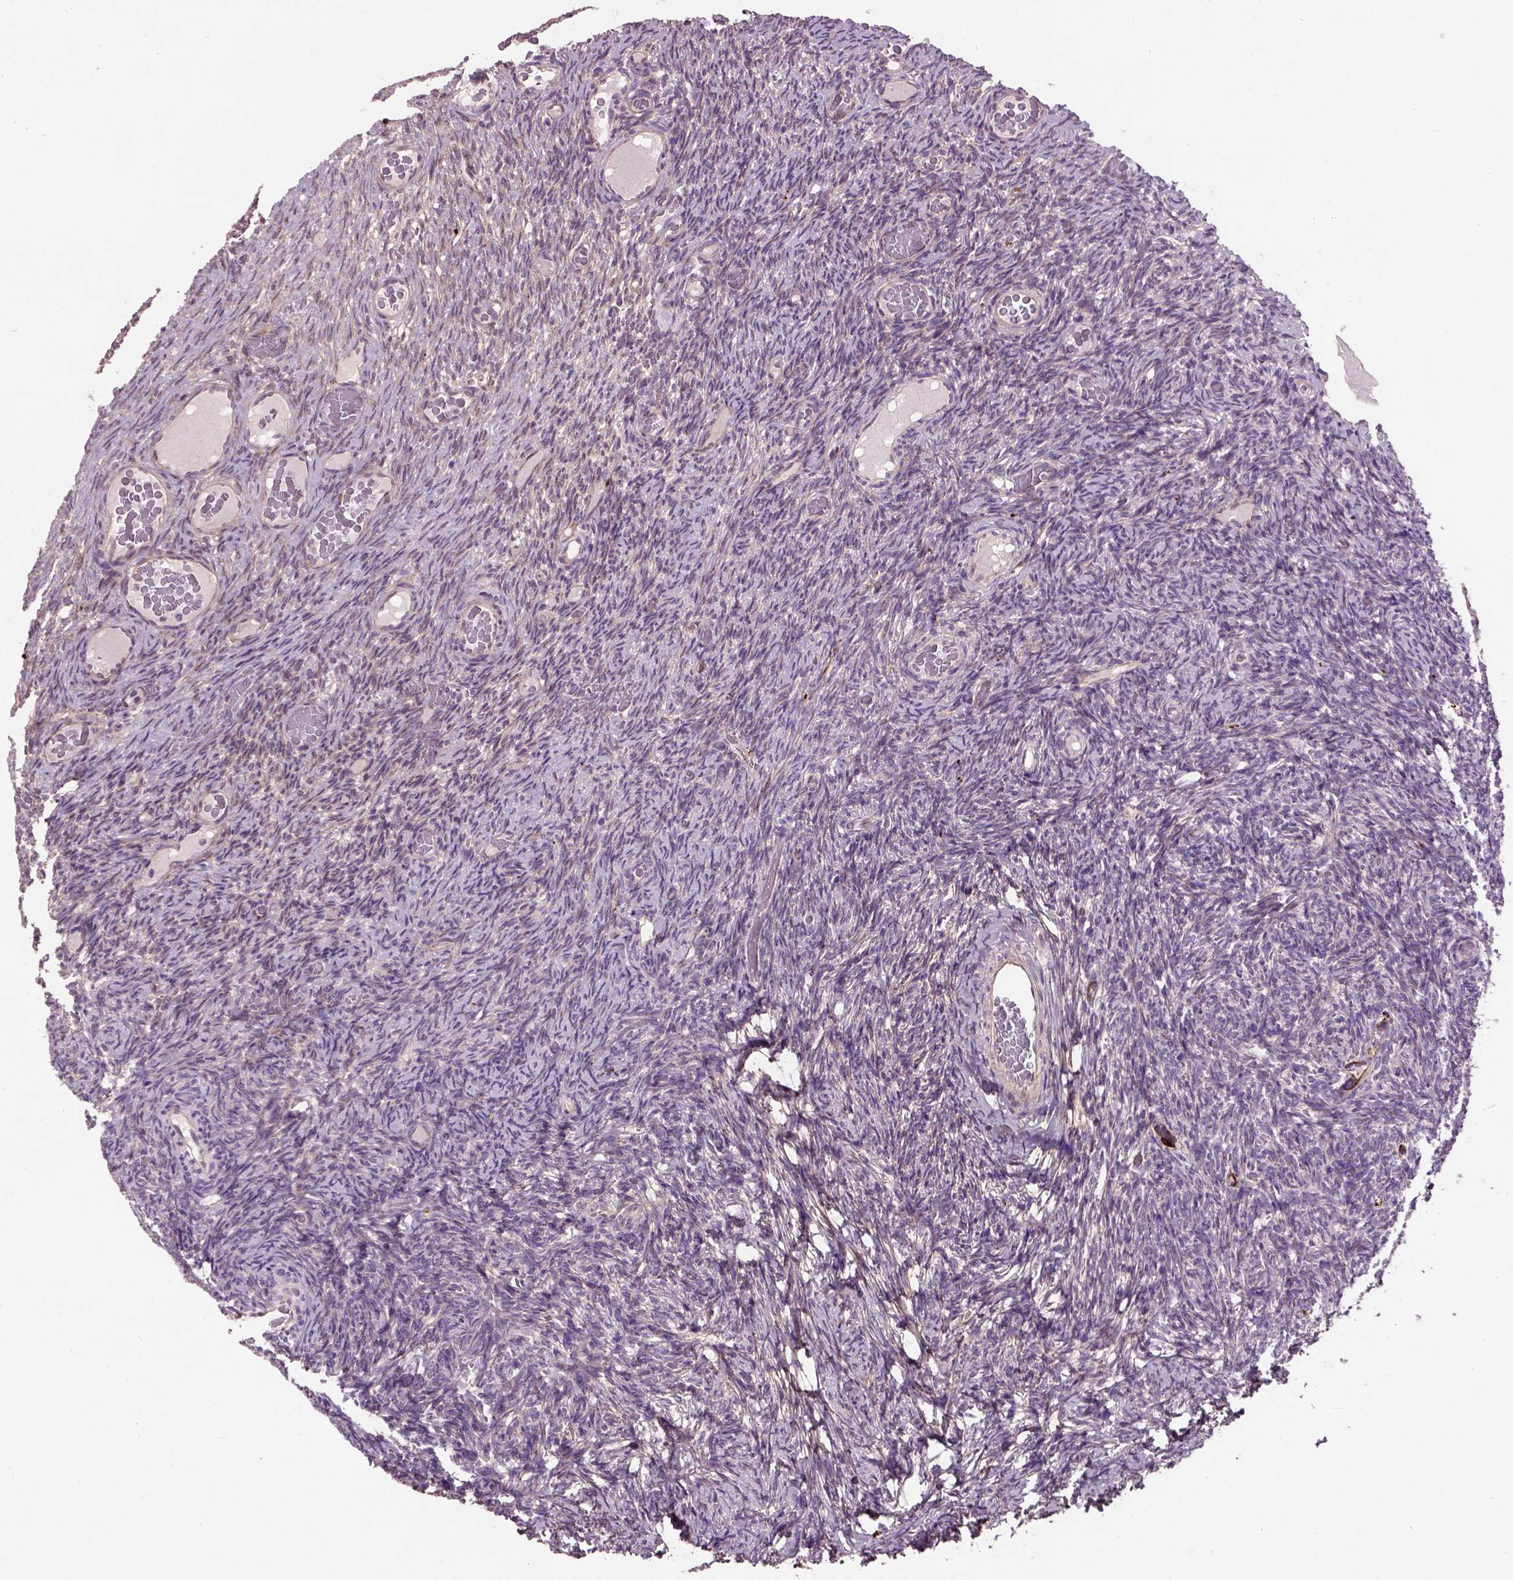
{"staining": {"intensity": "weak", "quantity": ">75%", "location": "cytoplasmic/membranous"}, "tissue": "ovary", "cell_type": "Follicle cells", "image_type": "normal", "snomed": [{"axis": "morphology", "description": "Normal tissue, NOS"}, {"axis": "topography", "description": "Ovary"}], "caption": "A low amount of weak cytoplasmic/membranous expression is present in approximately >75% of follicle cells in unremarkable ovary.", "gene": "MAPT", "patient": {"sex": "female", "age": 34}}